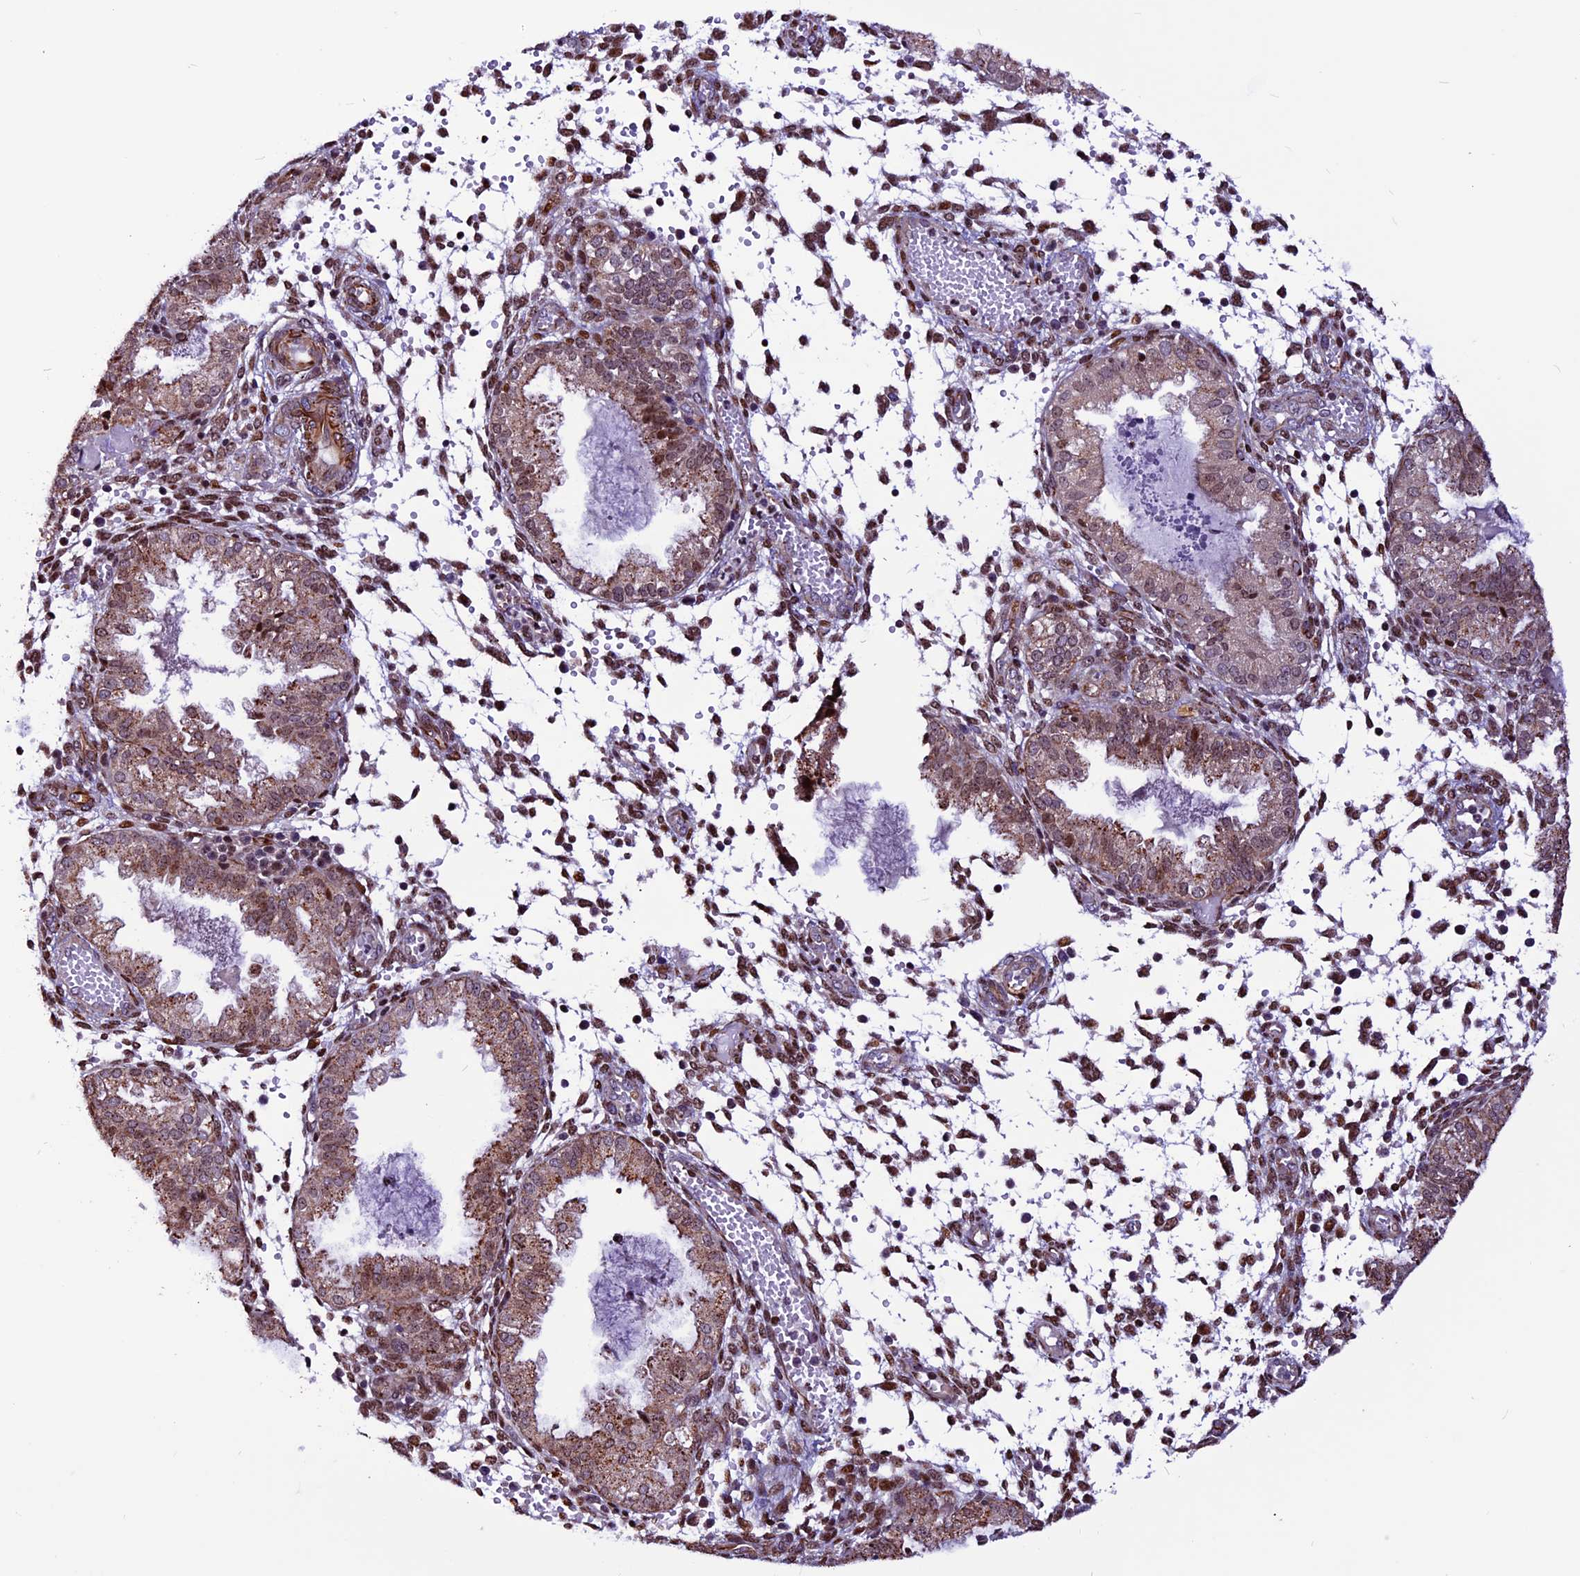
{"staining": {"intensity": "moderate", "quantity": "25%-75%", "location": "nuclear"}, "tissue": "endometrium", "cell_type": "Cells in endometrial stroma", "image_type": "normal", "snomed": [{"axis": "morphology", "description": "Normal tissue, NOS"}, {"axis": "topography", "description": "Endometrium"}], "caption": "Cells in endometrial stroma exhibit medium levels of moderate nuclear staining in approximately 25%-75% of cells in unremarkable human endometrium. Ihc stains the protein in brown and the nuclei are stained blue.", "gene": "RINL", "patient": {"sex": "female", "age": 33}}